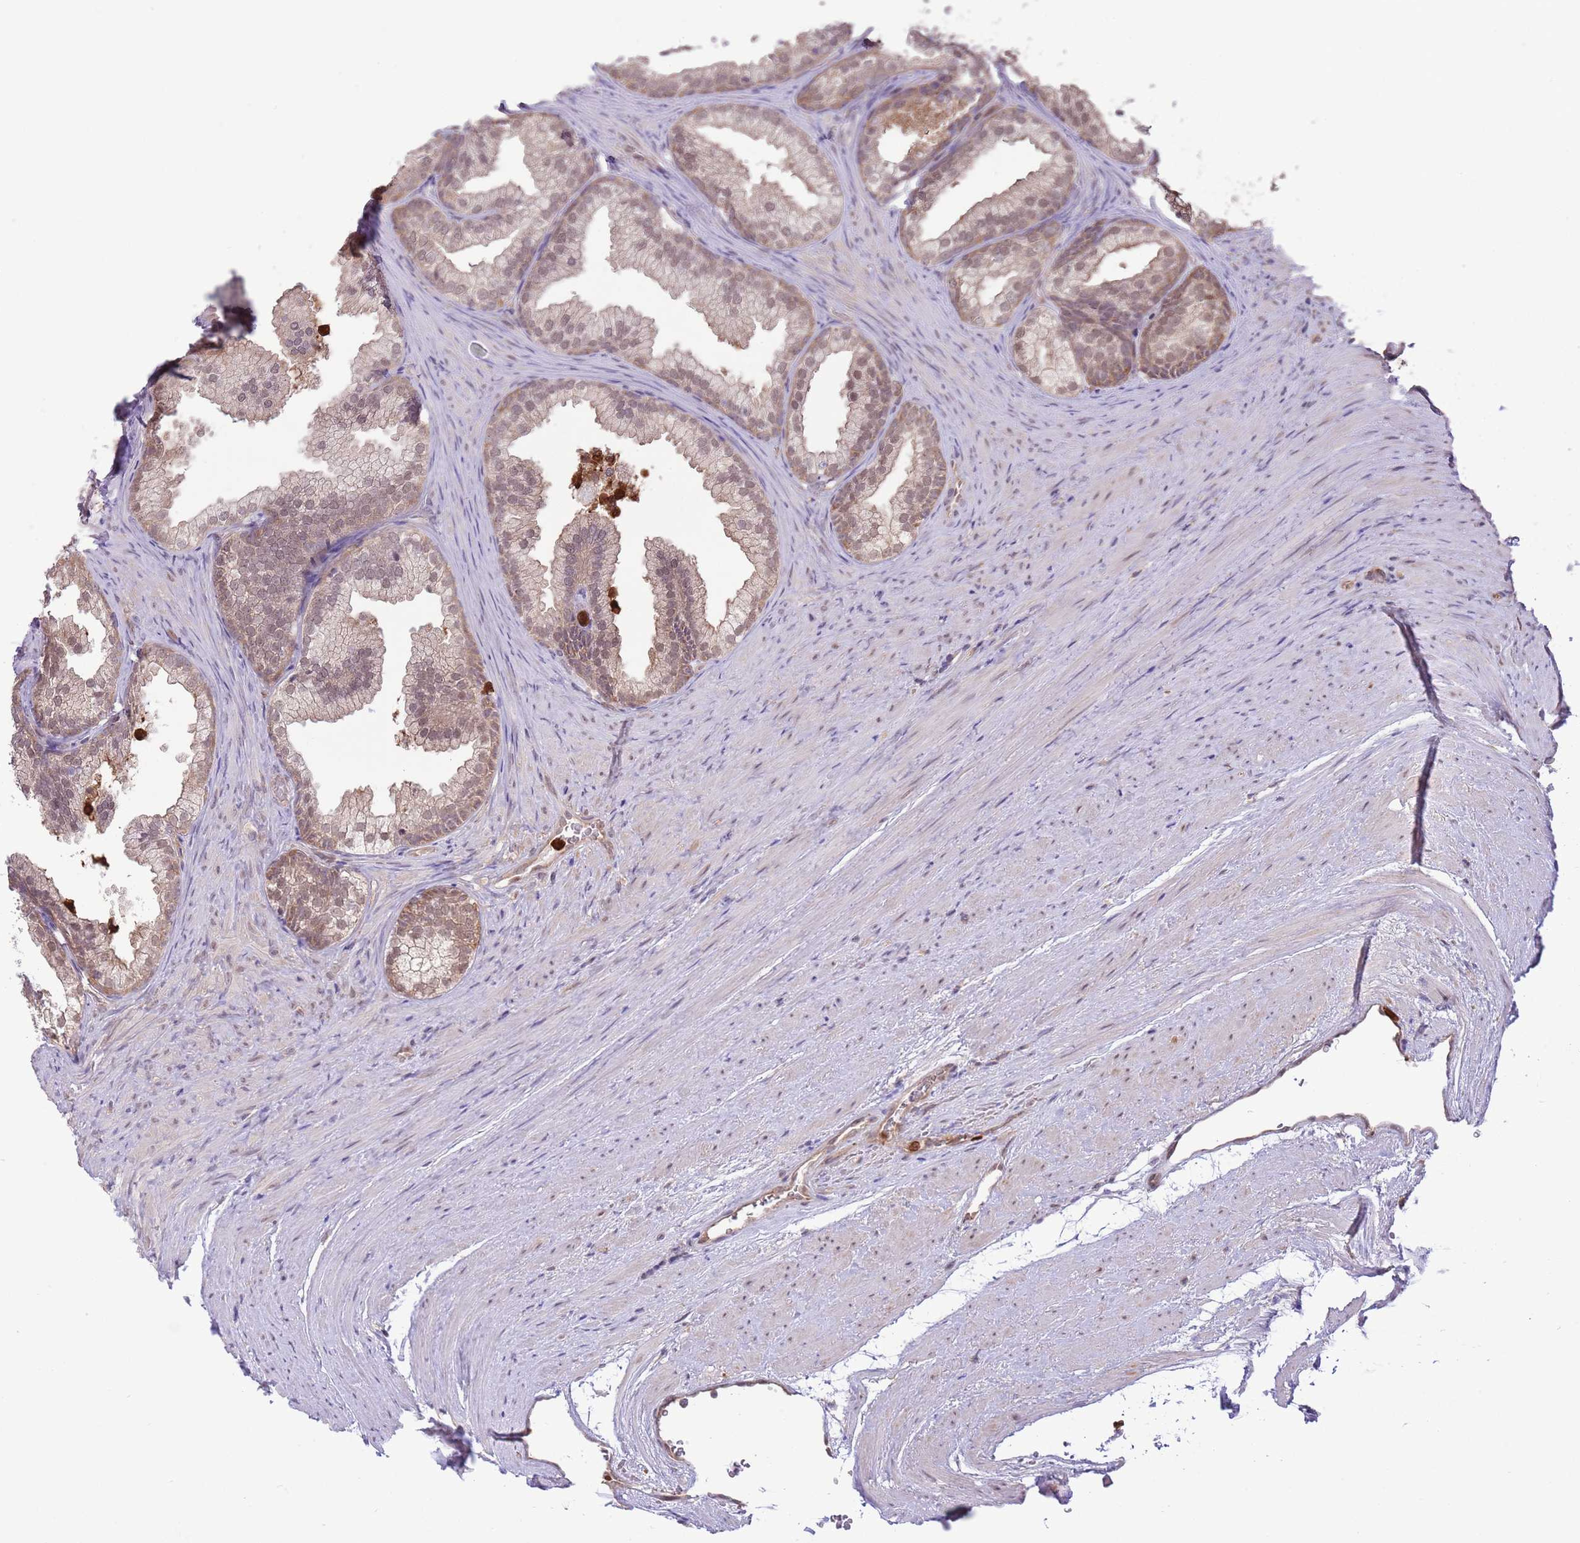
{"staining": {"intensity": "moderate", "quantity": ">75%", "location": "nuclear"}, "tissue": "prostate", "cell_type": "Glandular cells", "image_type": "normal", "snomed": [{"axis": "morphology", "description": "Normal tissue, NOS"}, {"axis": "topography", "description": "Prostate"}], "caption": "Normal prostate displays moderate nuclear expression in approximately >75% of glandular cells, visualized by immunohistochemistry. The protein is stained brown, and the nuclei are stained in blue (DAB IHC with brightfield microscopy, high magnification).", "gene": "AMIGO1", "patient": {"sex": "male", "age": 76}}